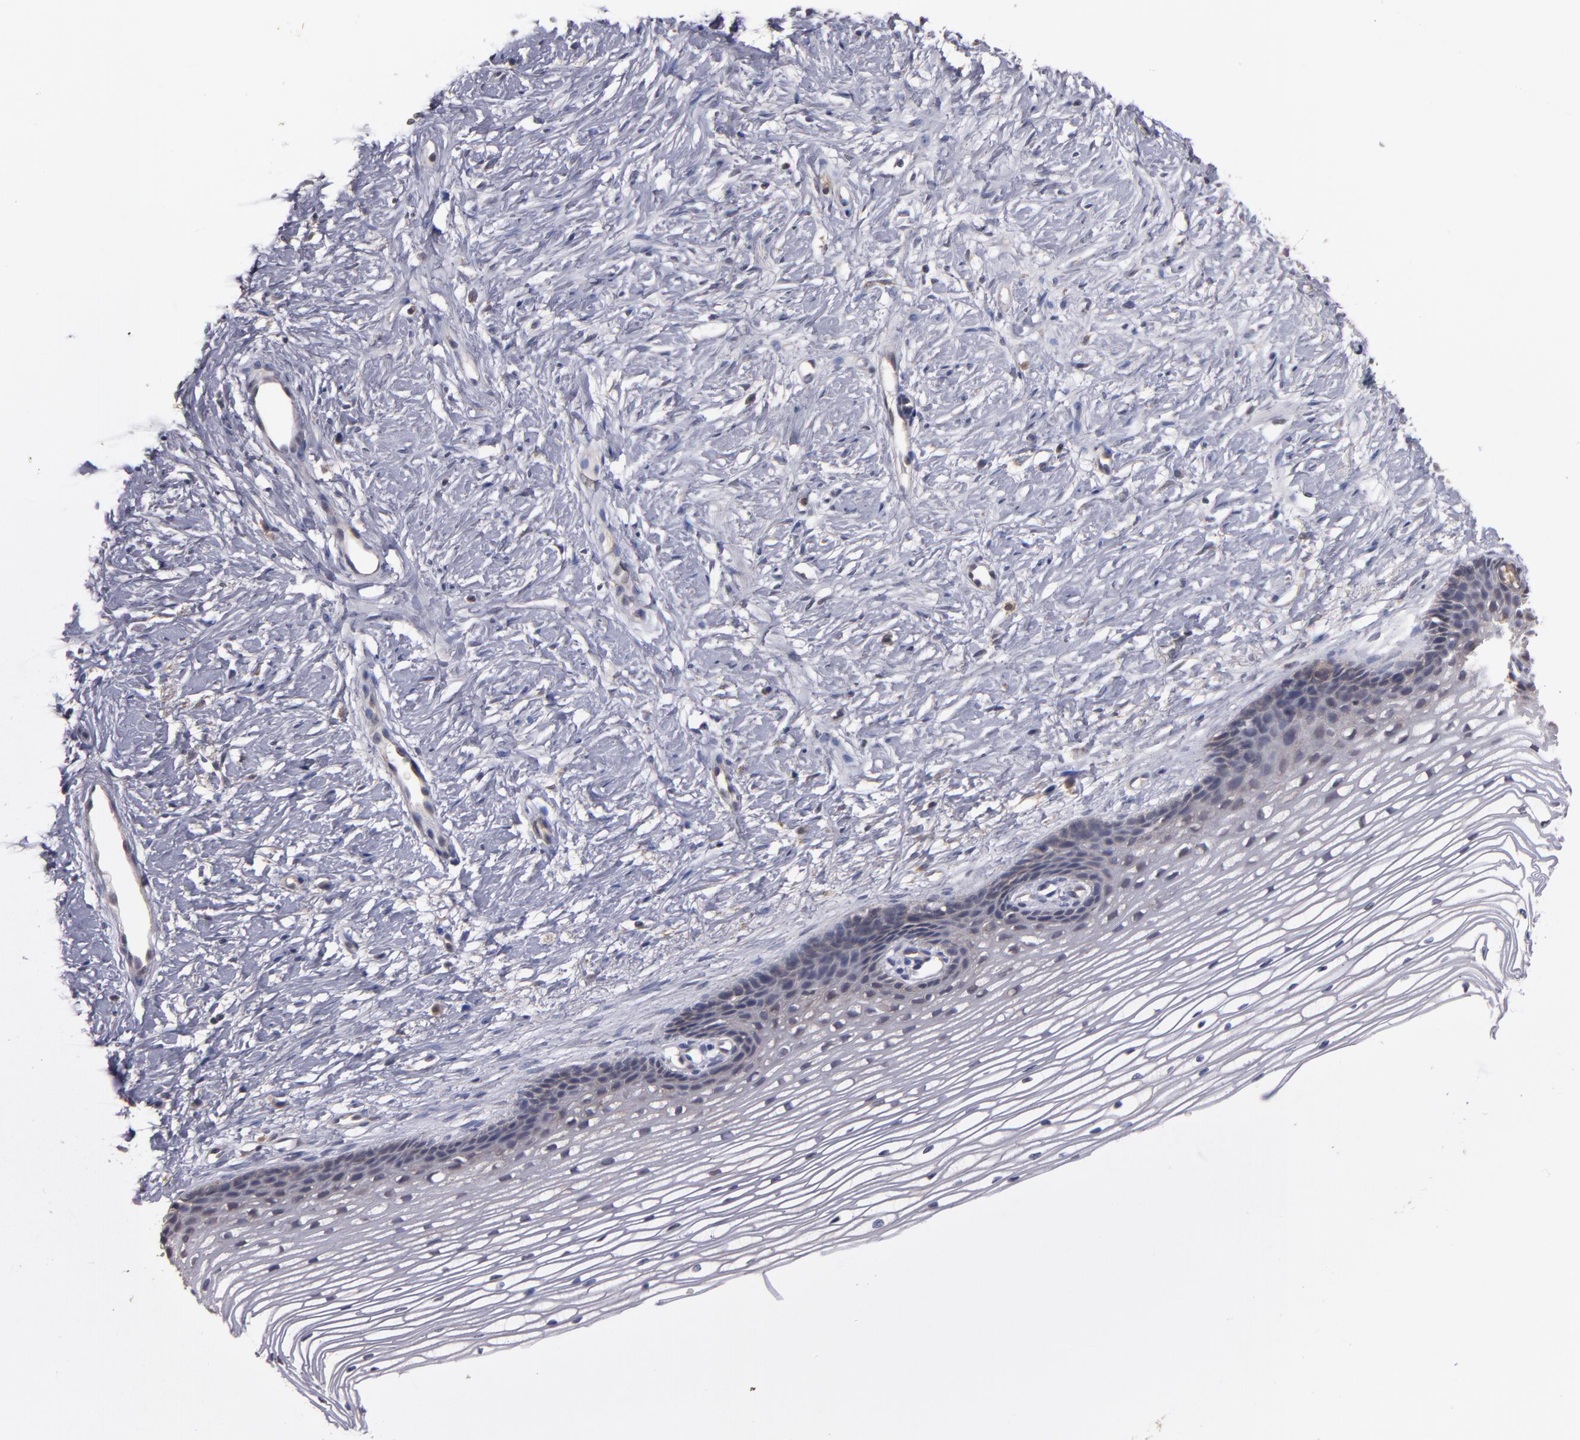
{"staining": {"intensity": "weak", "quantity": "<25%", "location": "cytoplasmic/membranous"}, "tissue": "cervix", "cell_type": "Glandular cells", "image_type": "normal", "snomed": [{"axis": "morphology", "description": "Normal tissue, NOS"}, {"axis": "topography", "description": "Cervix"}], "caption": "High magnification brightfield microscopy of benign cervix stained with DAB (3,3'-diaminobenzidine) (brown) and counterstained with hematoxylin (blue): glandular cells show no significant expression.", "gene": "CTSO", "patient": {"sex": "female", "age": 77}}